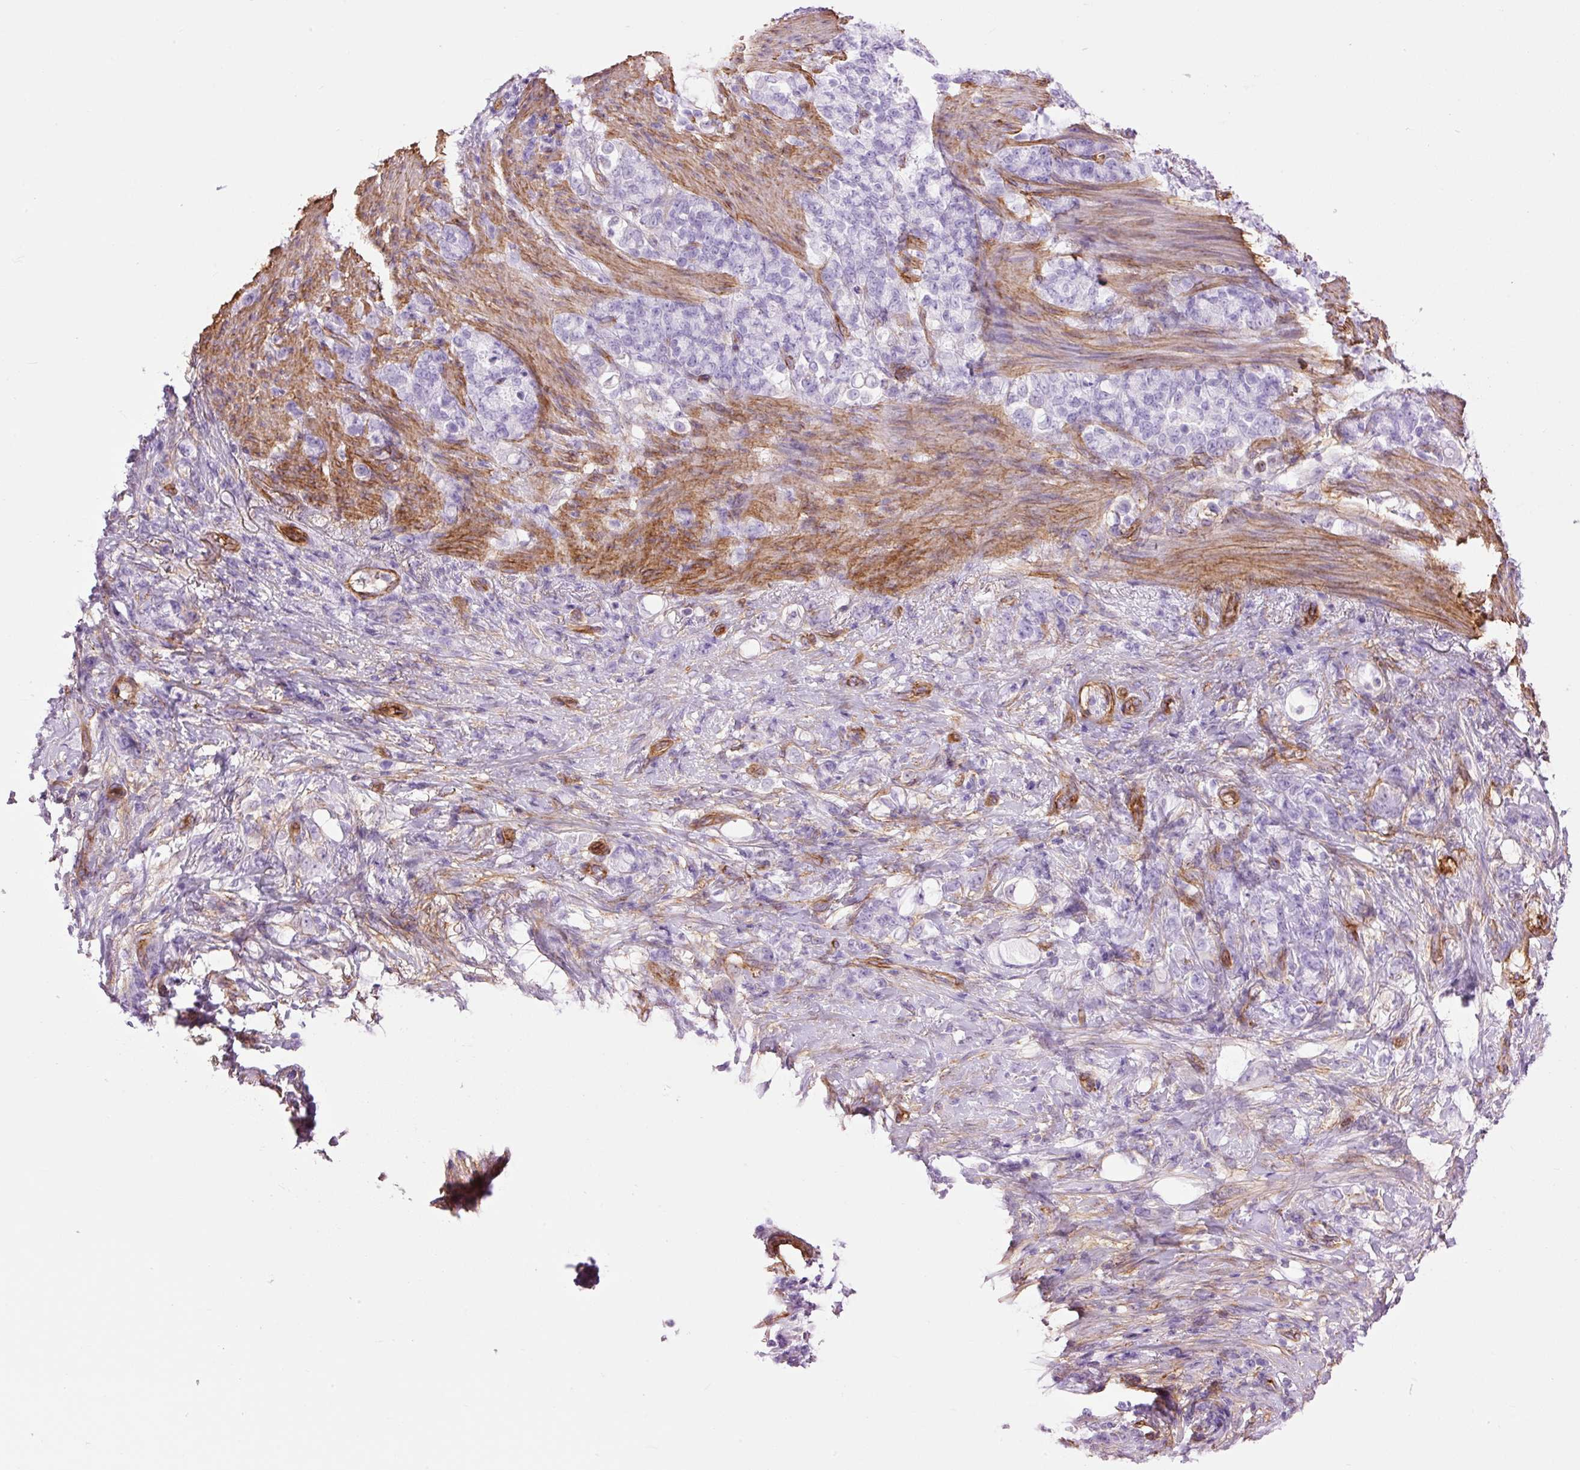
{"staining": {"intensity": "negative", "quantity": "none", "location": "none"}, "tissue": "stomach cancer", "cell_type": "Tumor cells", "image_type": "cancer", "snomed": [{"axis": "morphology", "description": "Adenocarcinoma, NOS"}, {"axis": "topography", "description": "Stomach"}], "caption": "This is an IHC micrograph of stomach cancer (adenocarcinoma). There is no staining in tumor cells.", "gene": "CAV1", "patient": {"sex": "female", "age": 79}}